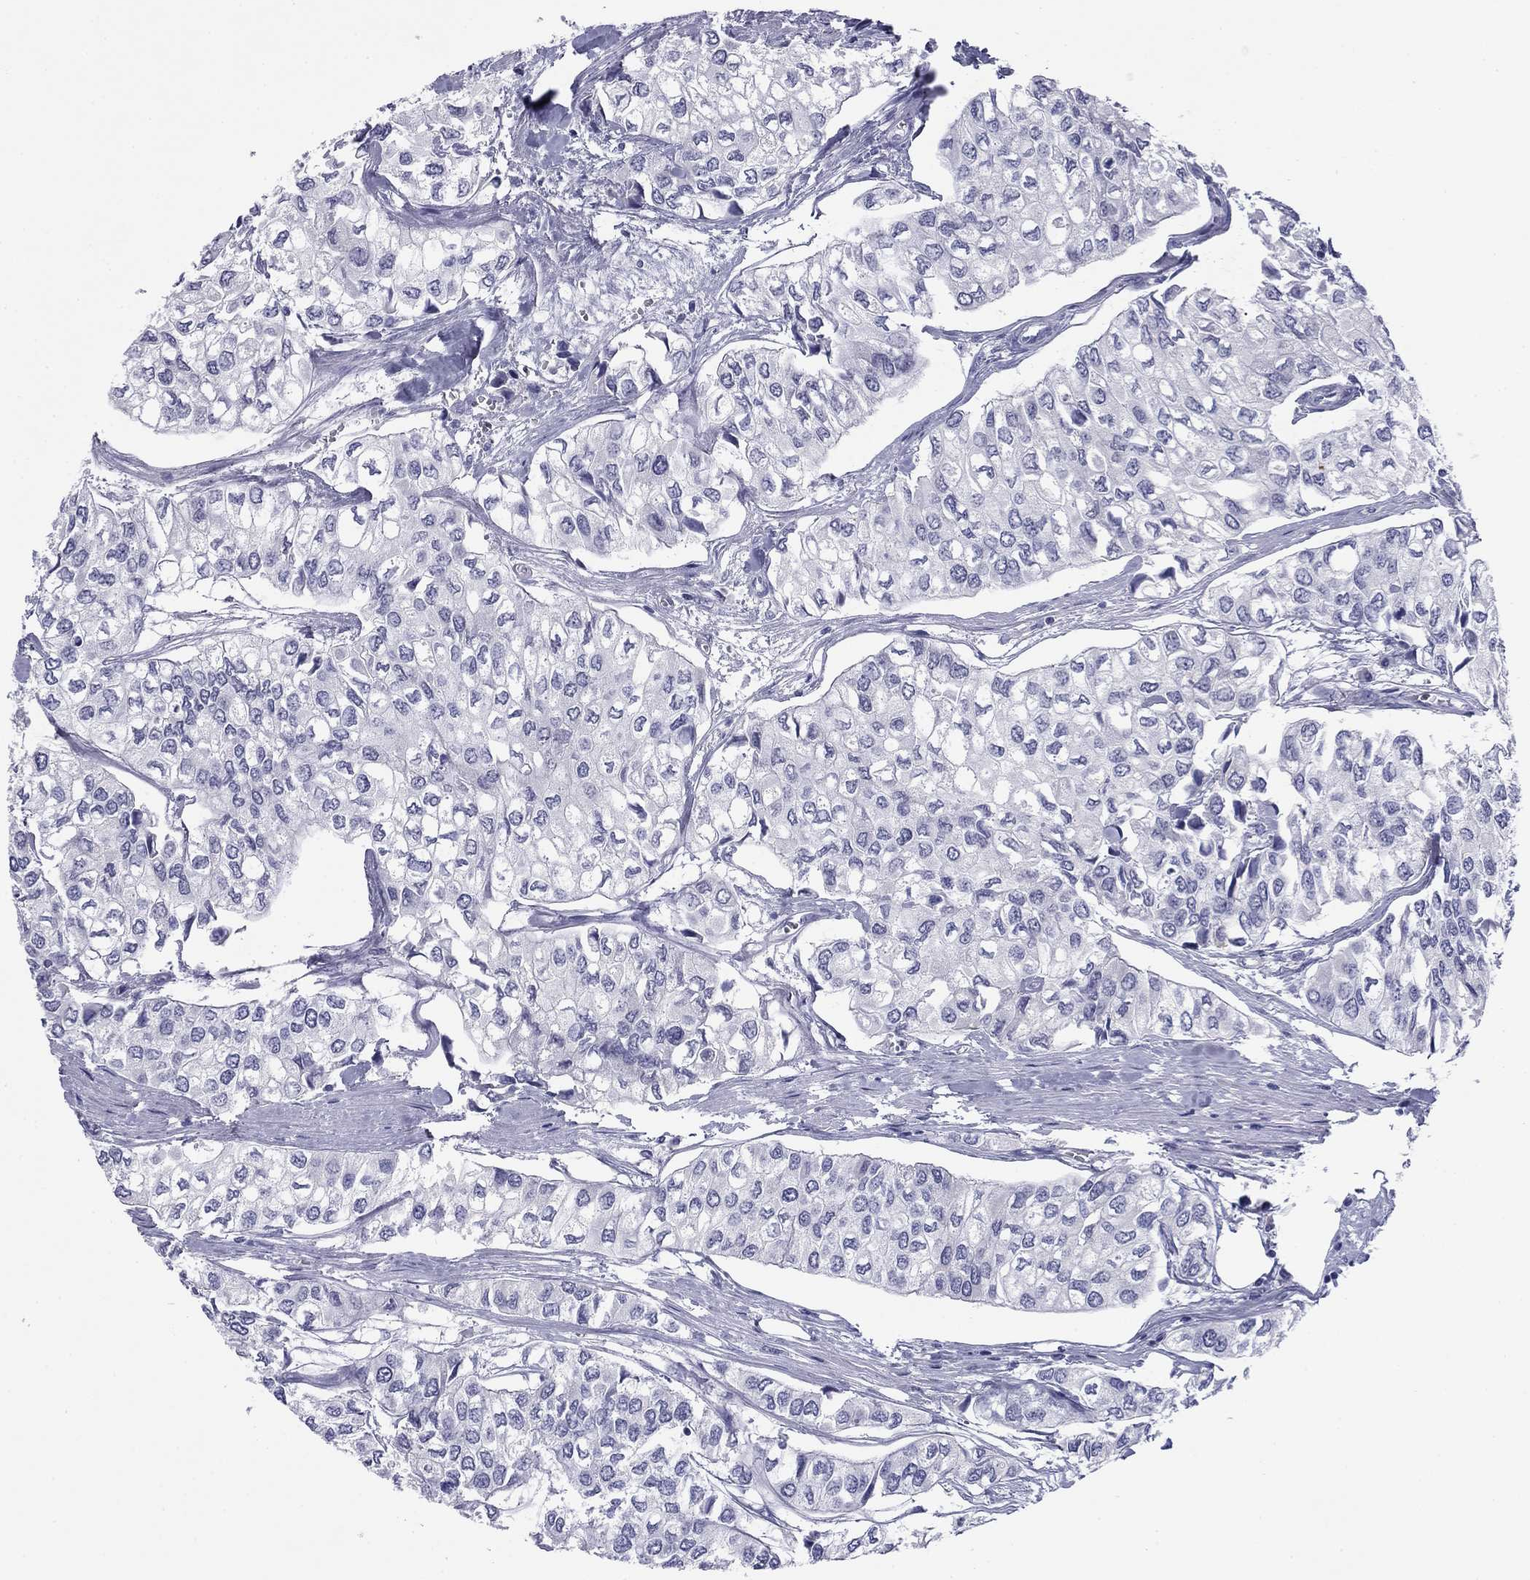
{"staining": {"intensity": "negative", "quantity": "none", "location": "none"}, "tissue": "urothelial cancer", "cell_type": "Tumor cells", "image_type": "cancer", "snomed": [{"axis": "morphology", "description": "Urothelial carcinoma, High grade"}, {"axis": "topography", "description": "Urinary bladder"}], "caption": "Tumor cells show no significant protein positivity in urothelial cancer.", "gene": "ABCC2", "patient": {"sex": "male", "age": 73}}